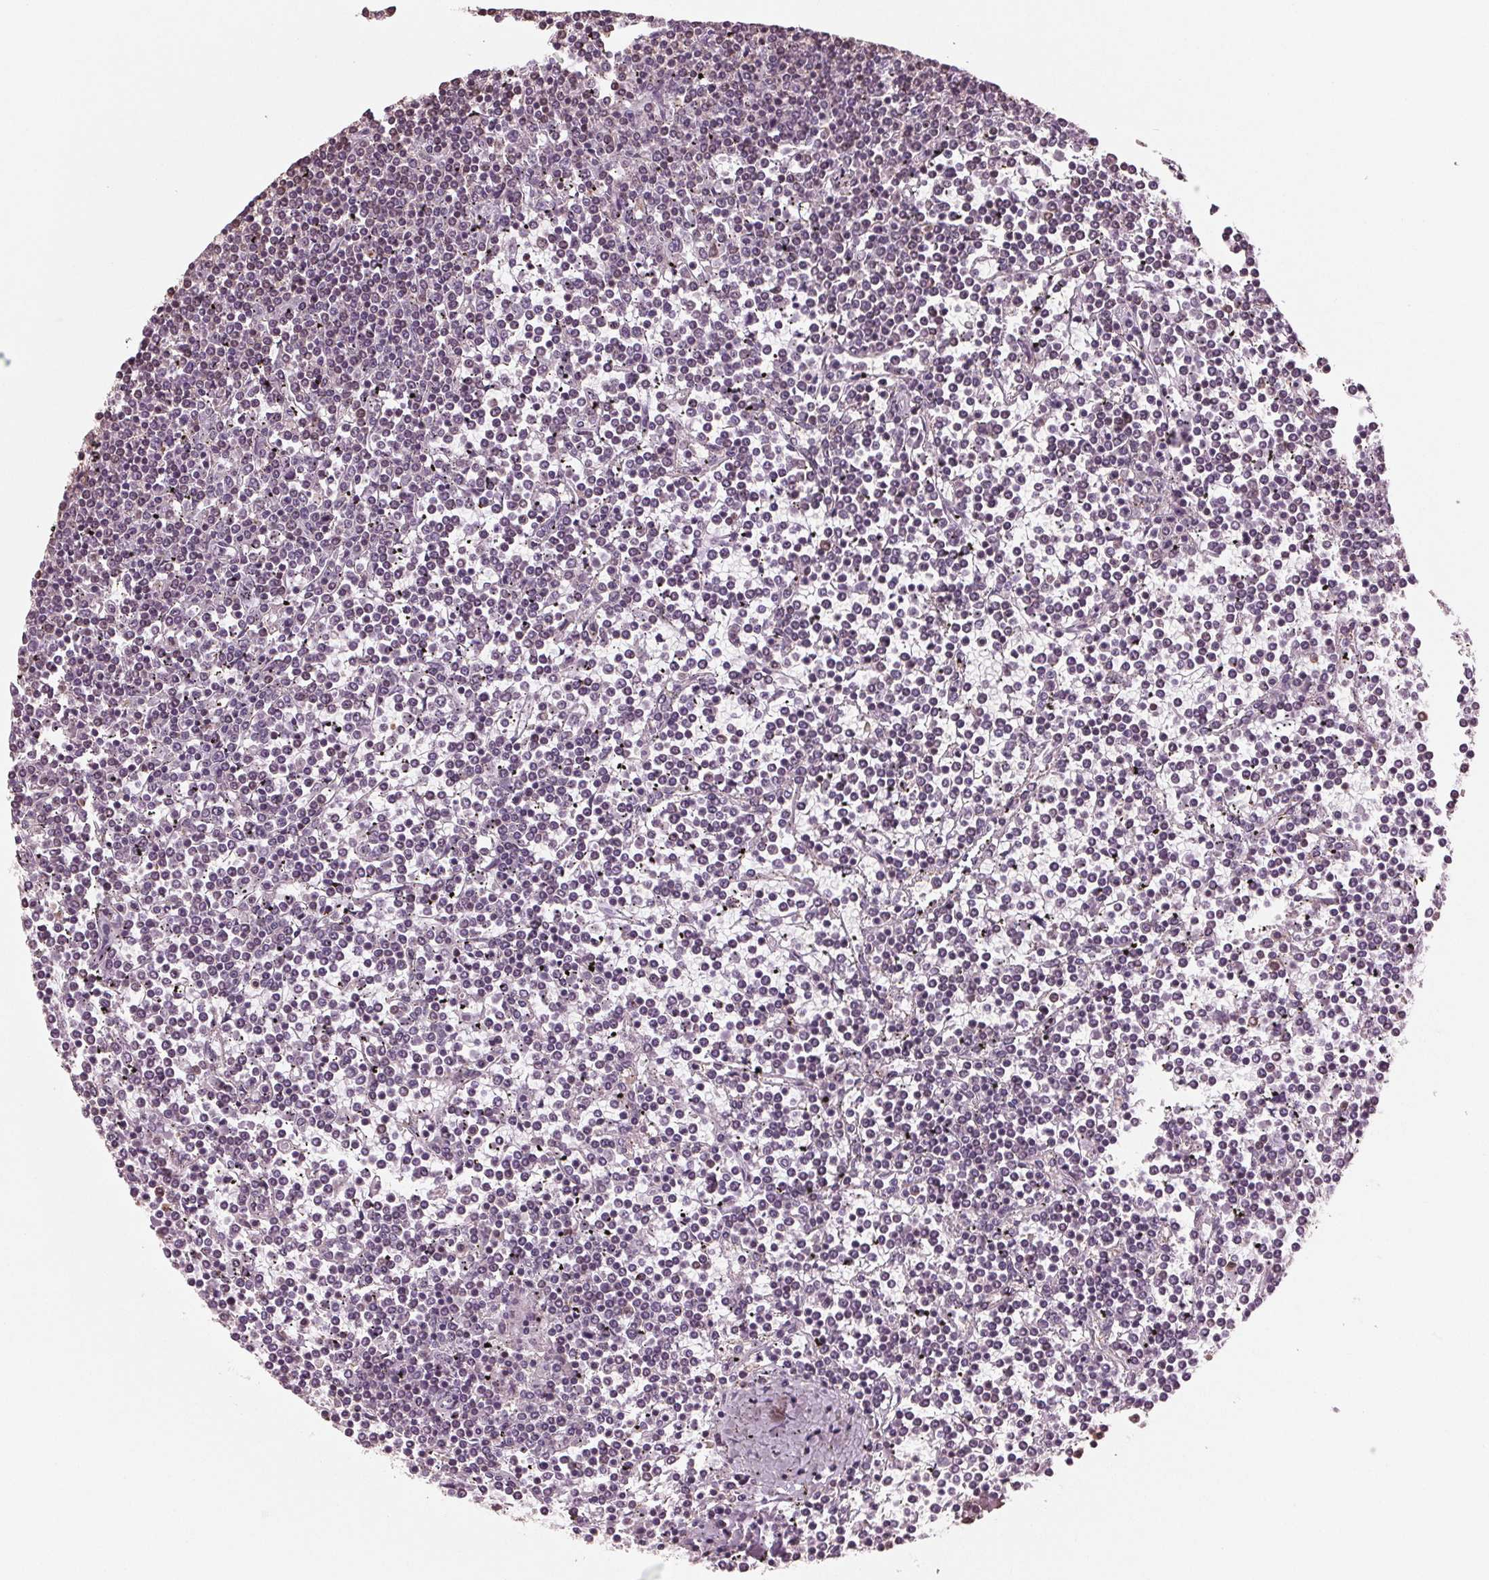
{"staining": {"intensity": "negative", "quantity": "none", "location": "none"}, "tissue": "lymphoma", "cell_type": "Tumor cells", "image_type": "cancer", "snomed": [{"axis": "morphology", "description": "Malignant lymphoma, non-Hodgkin's type, Low grade"}, {"axis": "topography", "description": "Spleen"}], "caption": "Immunohistochemical staining of human lymphoma exhibits no significant expression in tumor cells.", "gene": "BTLA", "patient": {"sex": "female", "age": 19}}